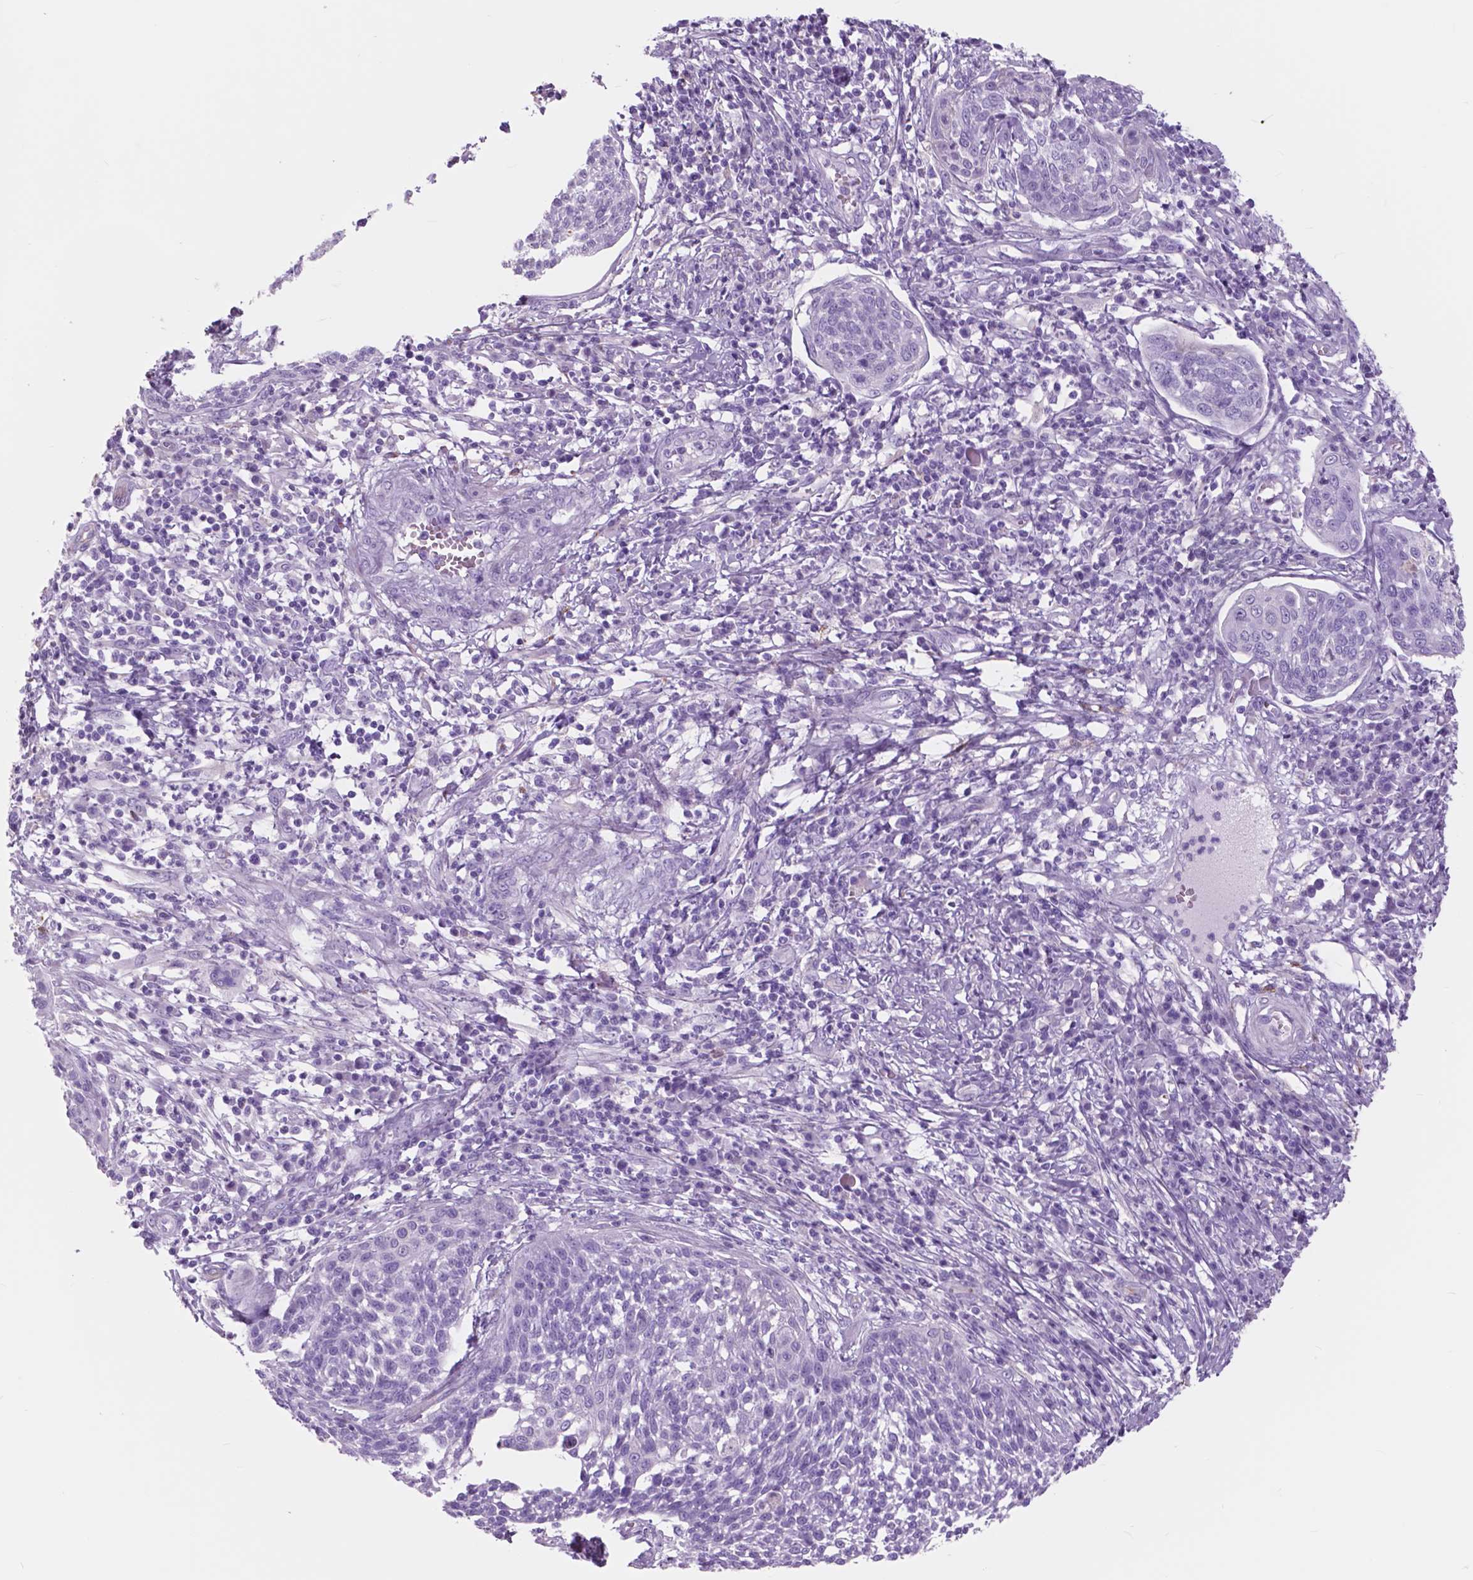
{"staining": {"intensity": "negative", "quantity": "none", "location": "none"}, "tissue": "cervical cancer", "cell_type": "Tumor cells", "image_type": "cancer", "snomed": [{"axis": "morphology", "description": "Squamous cell carcinoma, NOS"}, {"axis": "topography", "description": "Cervix"}], "caption": "Immunohistochemistry (IHC) micrograph of human cervical squamous cell carcinoma stained for a protein (brown), which shows no staining in tumor cells.", "gene": "FXYD2", "patient": {"sex": "female", "age": 34}}